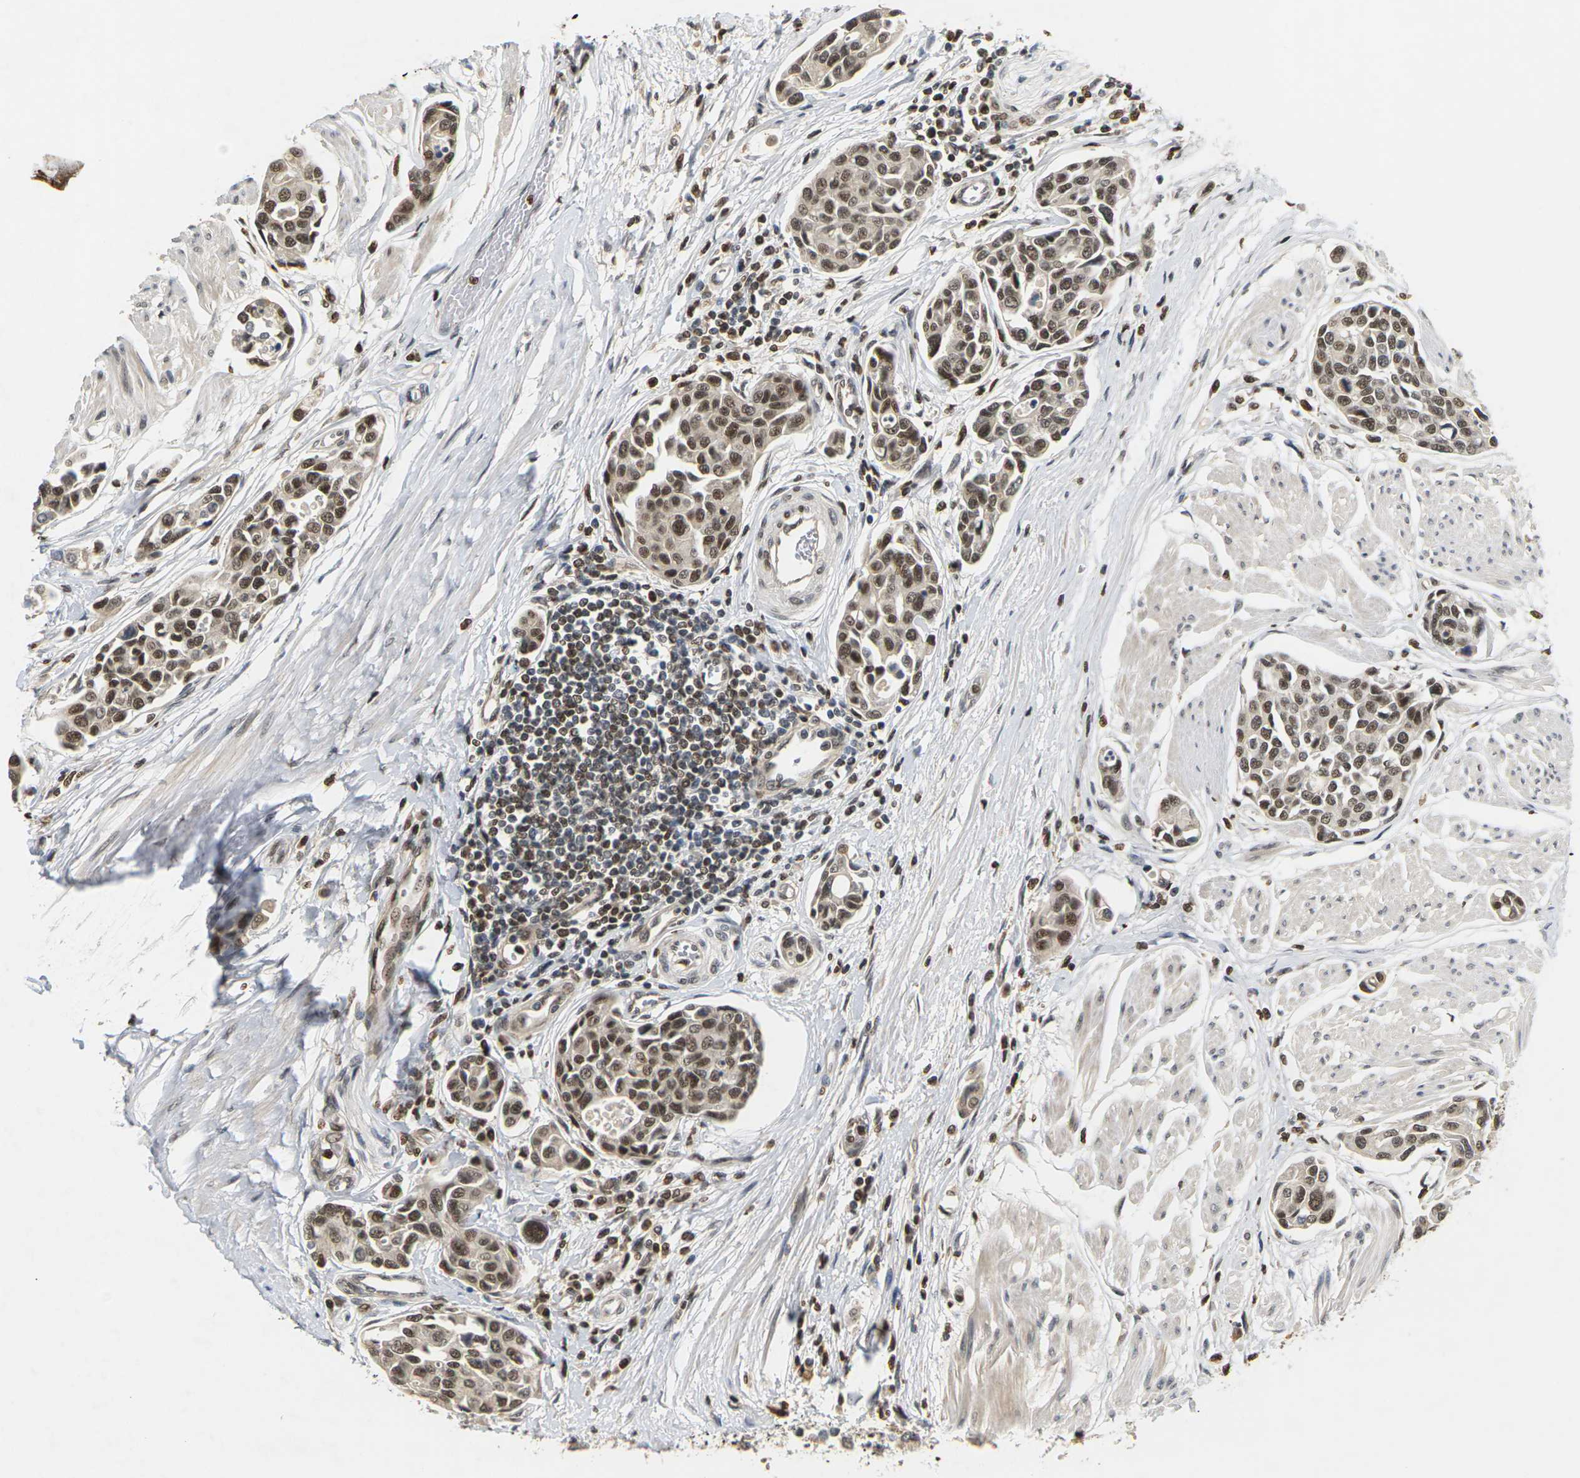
{"staining": {"intensity": "moderate", "quantity": ">75%", "location": "nuclear"}, "tissue": "urothelial cancer", "cell_type": "Tumor cells", "image_type": "cancer", "snomed": [{"axis": "morphology", "description": "Urothelial carcinoma, High grade"}, {"axis": "topography", "description": "Urinary bladder"}], "caption": "IHC of human urothelial cancer exhibits medium levels of moderate nuclear positivity in approximately >75% of tumor cells.", "gene": "NELFA", "patient": {"sex": "male", "age": 78}}